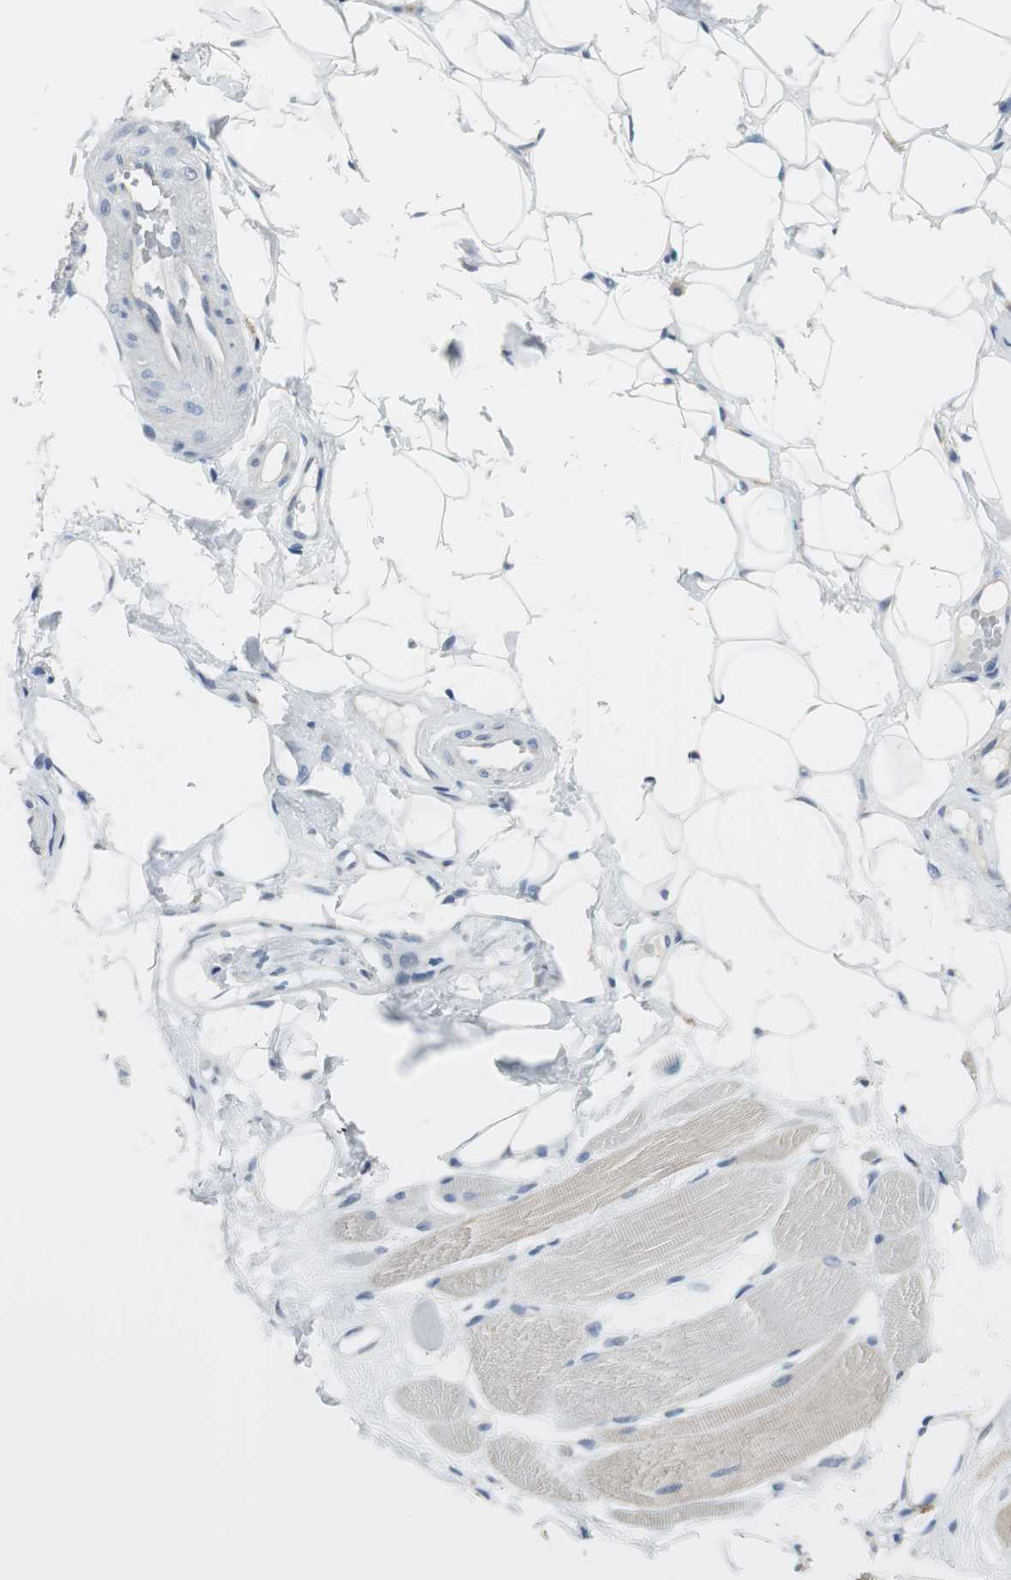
{"staining": {"intensity": "weak", "quantity": "<25%", "location": "cytoplasmic/membranous"}, "tissue": "skeletal muscle", "cell_type": "Myocytes", "image_type": "normal", "snomed": [{"axis": "morphology", "description": "Normal tissue, NOS"}, {"axis": "topography", "description": "Skeletal muscle"}, {"axis": "topography", "description": "Peripheral nerve tissue"}], "caption": "Immunohistochemistry (IHC) histopathology image of benign skeletal muscle: skeletal muscle stained with DAB (3,3'-diaminobenzidine) shows no significant protein staining in myocytes. The staining is performed using DAB (3,3'-diaminobenzidine) brown chromogen with nuclei counter-stained in using hematoxylin.", "gene": "MSTO1", "patient": {"sex": "female", "age": 84}}